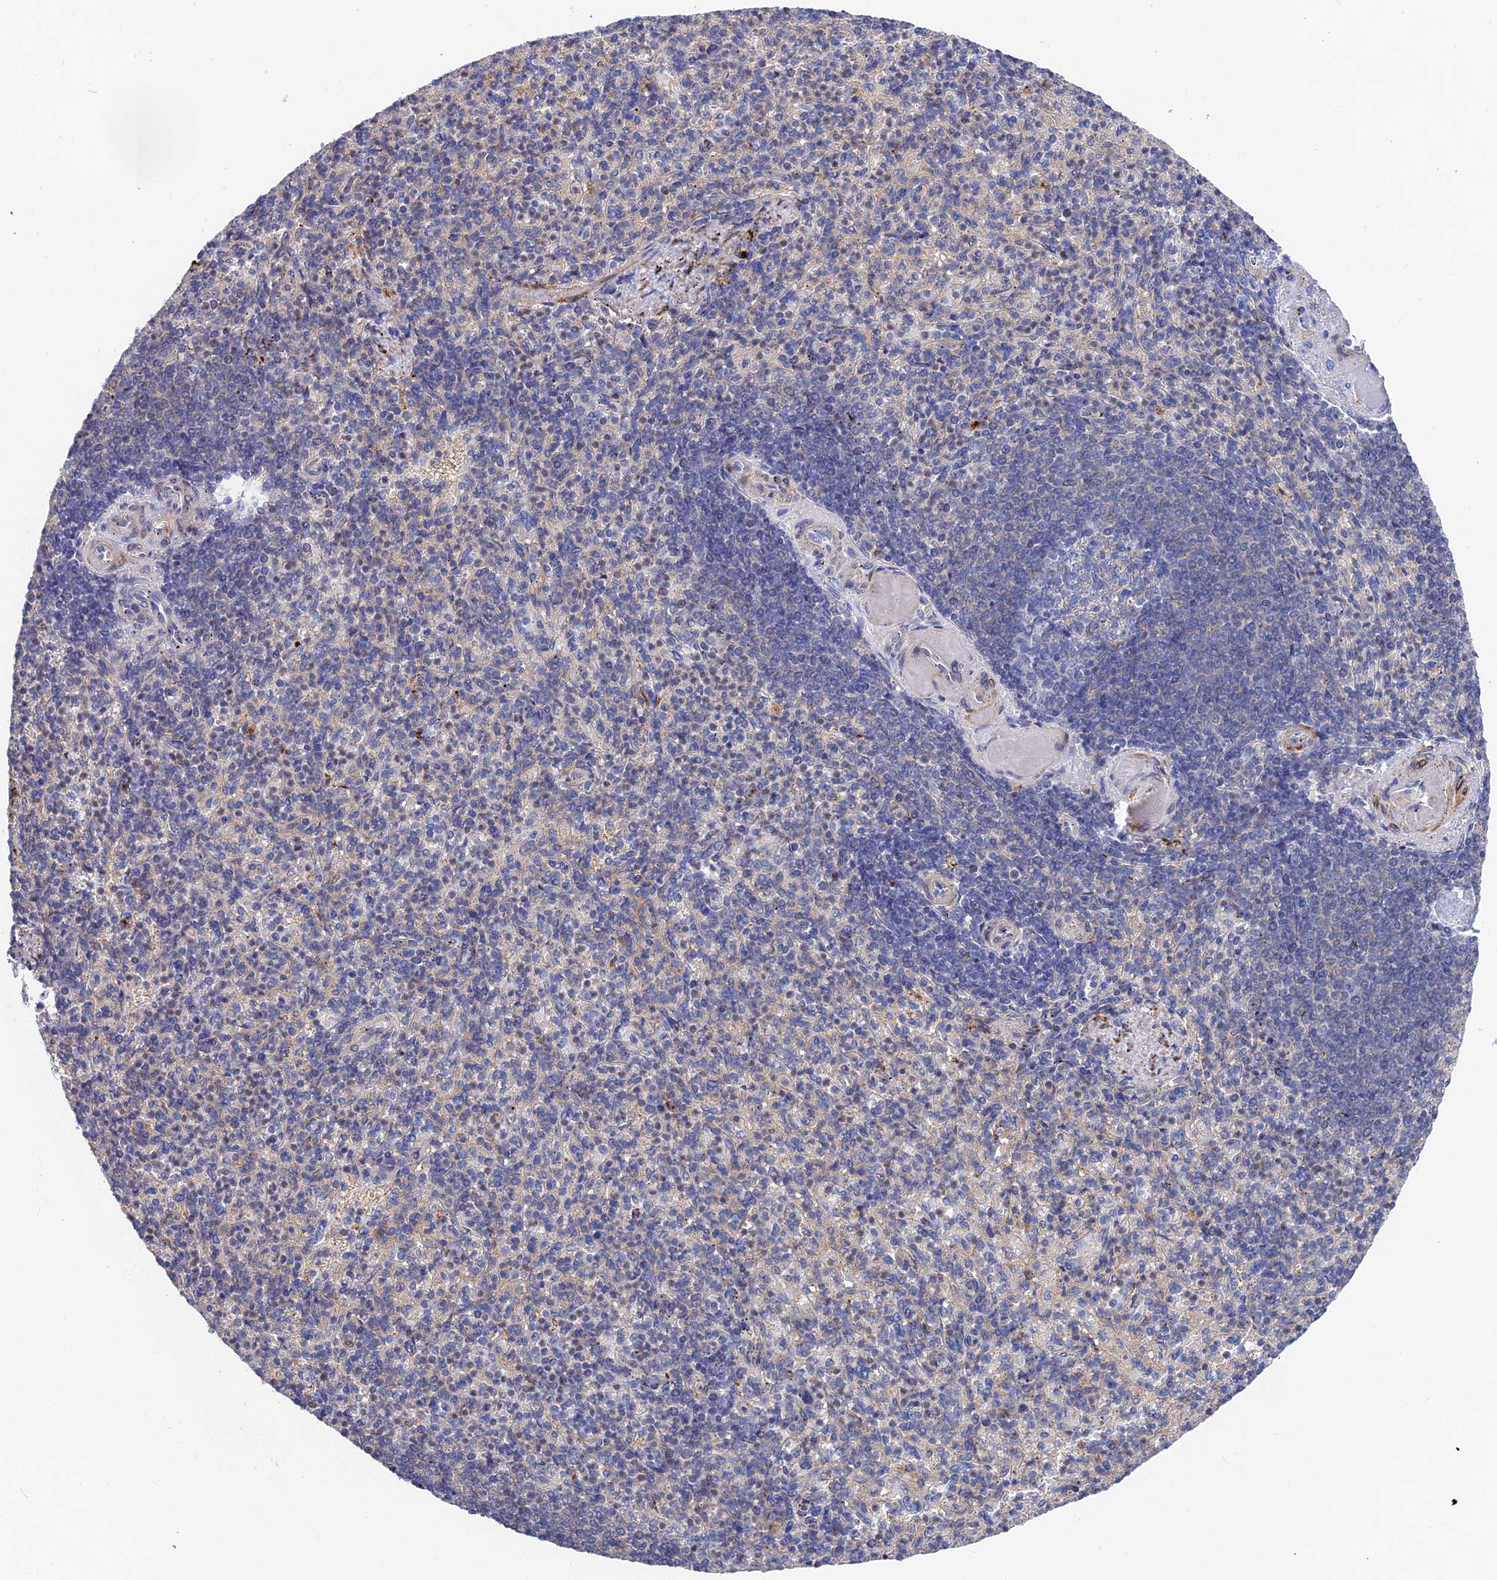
{"staining": {"intensity": "moderate", "quantity": "25%-75%", "location": "cytoplasmic/membranous"}, "tissue": "spleen", "cell_type": "Cells in red pulp", "image_type": "normal", "snomed": [{"axis": "morphology", "description": "Normal tissue, NOS"}, {"axis": "topography", "description": "Spleen"}], "caption": "Immunohistochemical staining of unremarkable human spleen shows 25%-75% levels of moderate cytoplasmic/membranous protein staining in about 25%-75% of cells in red pulp.", "gene": "CCDC113", "patient": {"sex": "female", "age": 74}}